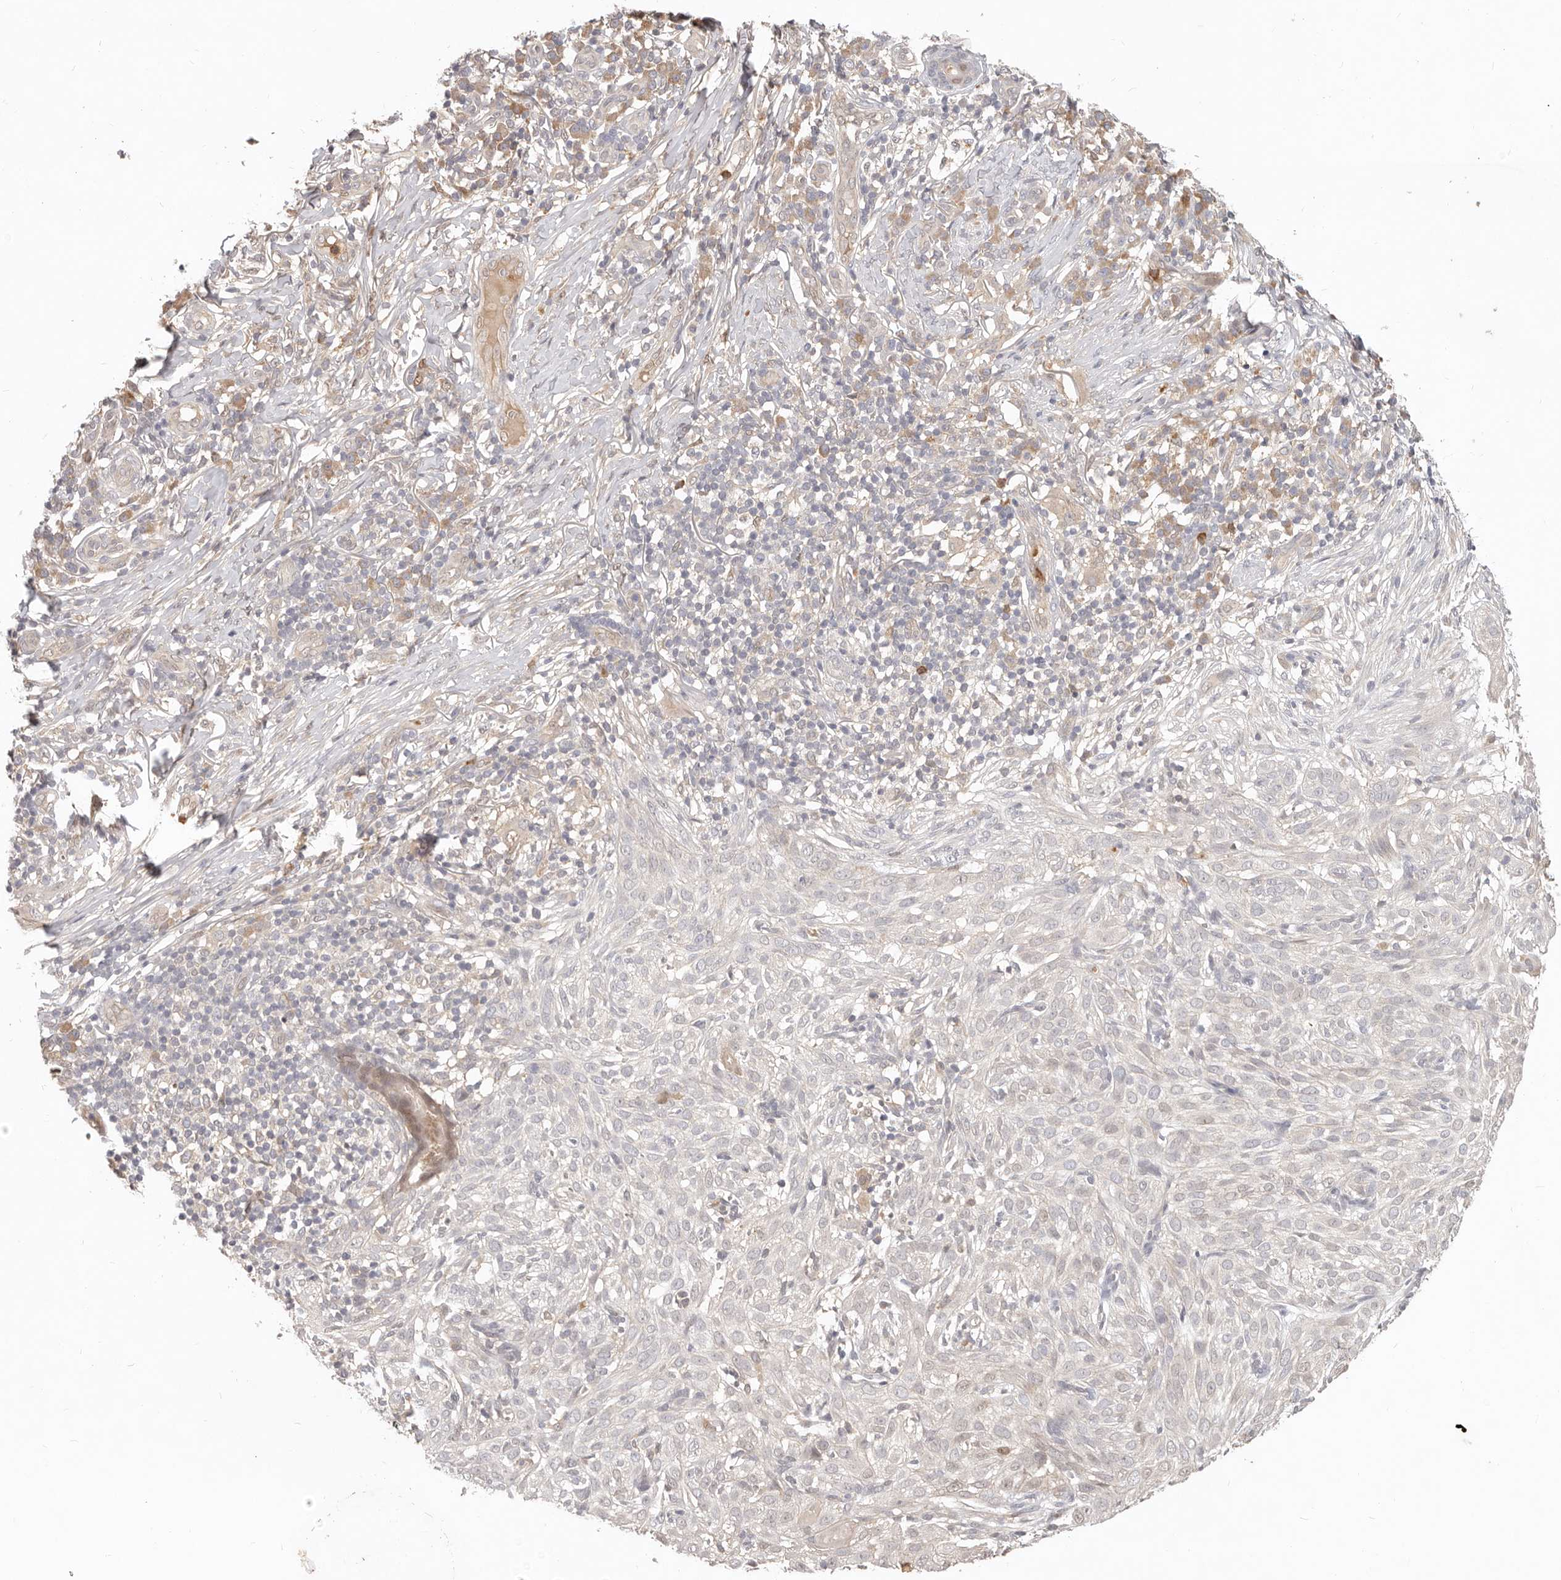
{"staining": {"intensity": "negative", "quantity": "none", "location": "none"}, "tissue": "skin cancer", "cell_type": "Tumor cells", "image_type": "cancer", "snomed": [{"axis": "morphology", "description": "Basal cell carcinoma"}, {"axis": "topography", "description": "Skin"}], "caption": "There is no significant expression in tumor cells of skin cancer (basal cell carcinoma).", "gene": "USP49", "patient": {"sex": "female", "age": 64}}